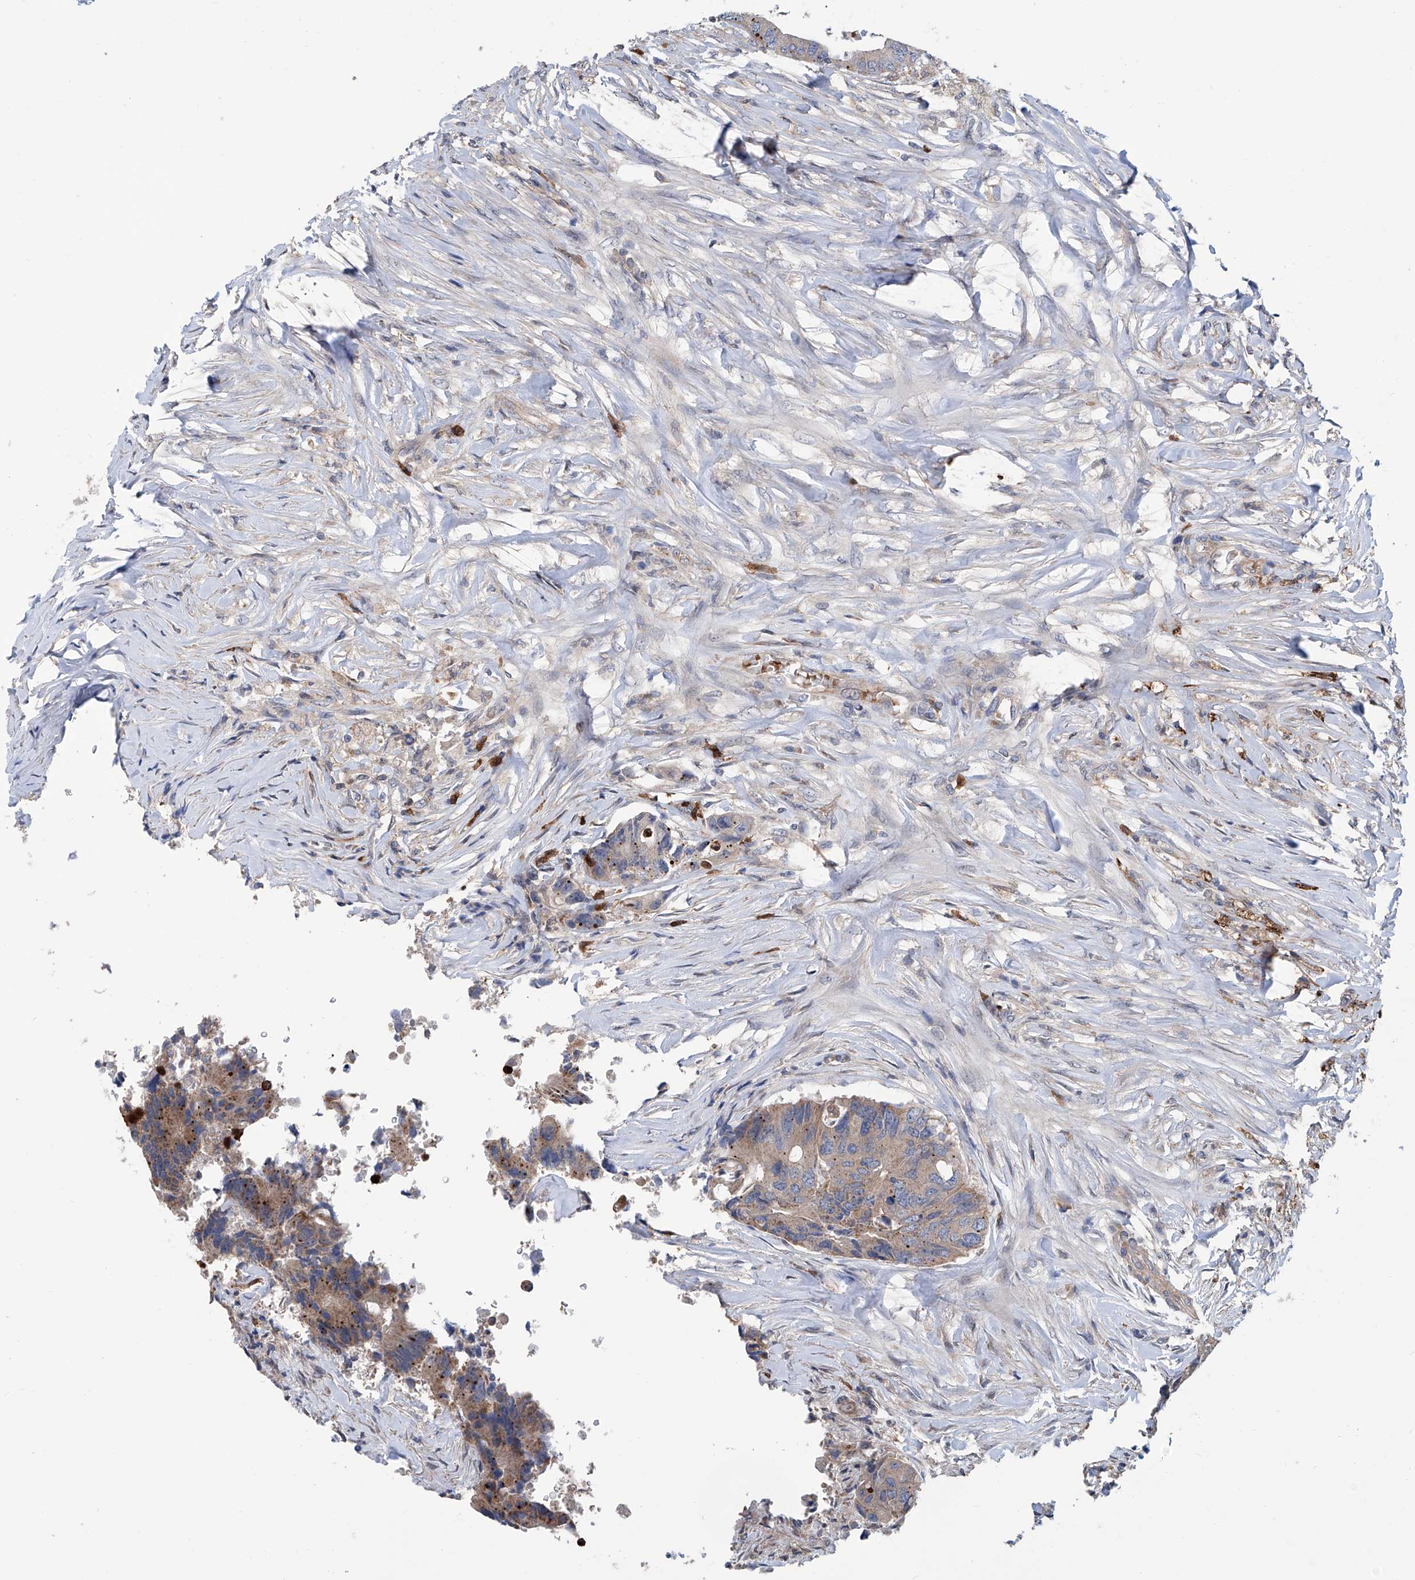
{"staining": {"intensity": "moderate", "quantity": "<25%", "location": "cytoplasmic/membranous"}, "tissue": "colorectal cancer", "cell_type": "Tumor cells", "image_type": "cancer", "snomed": [{"axis": "morphology", "description": "Adenocarcinoma, NOS"}, {"axis": "topography", "description": "Colon"}], "caption": "Colorectal cancer (adenocarcinoma) tissue shows moderate cytoplasmic/membranous expression in approximately <25% of tumor cells, visualized by immunohistochemistry.", "gene": "EIF2D", "patient": {"sex": "male", "age": 71}}